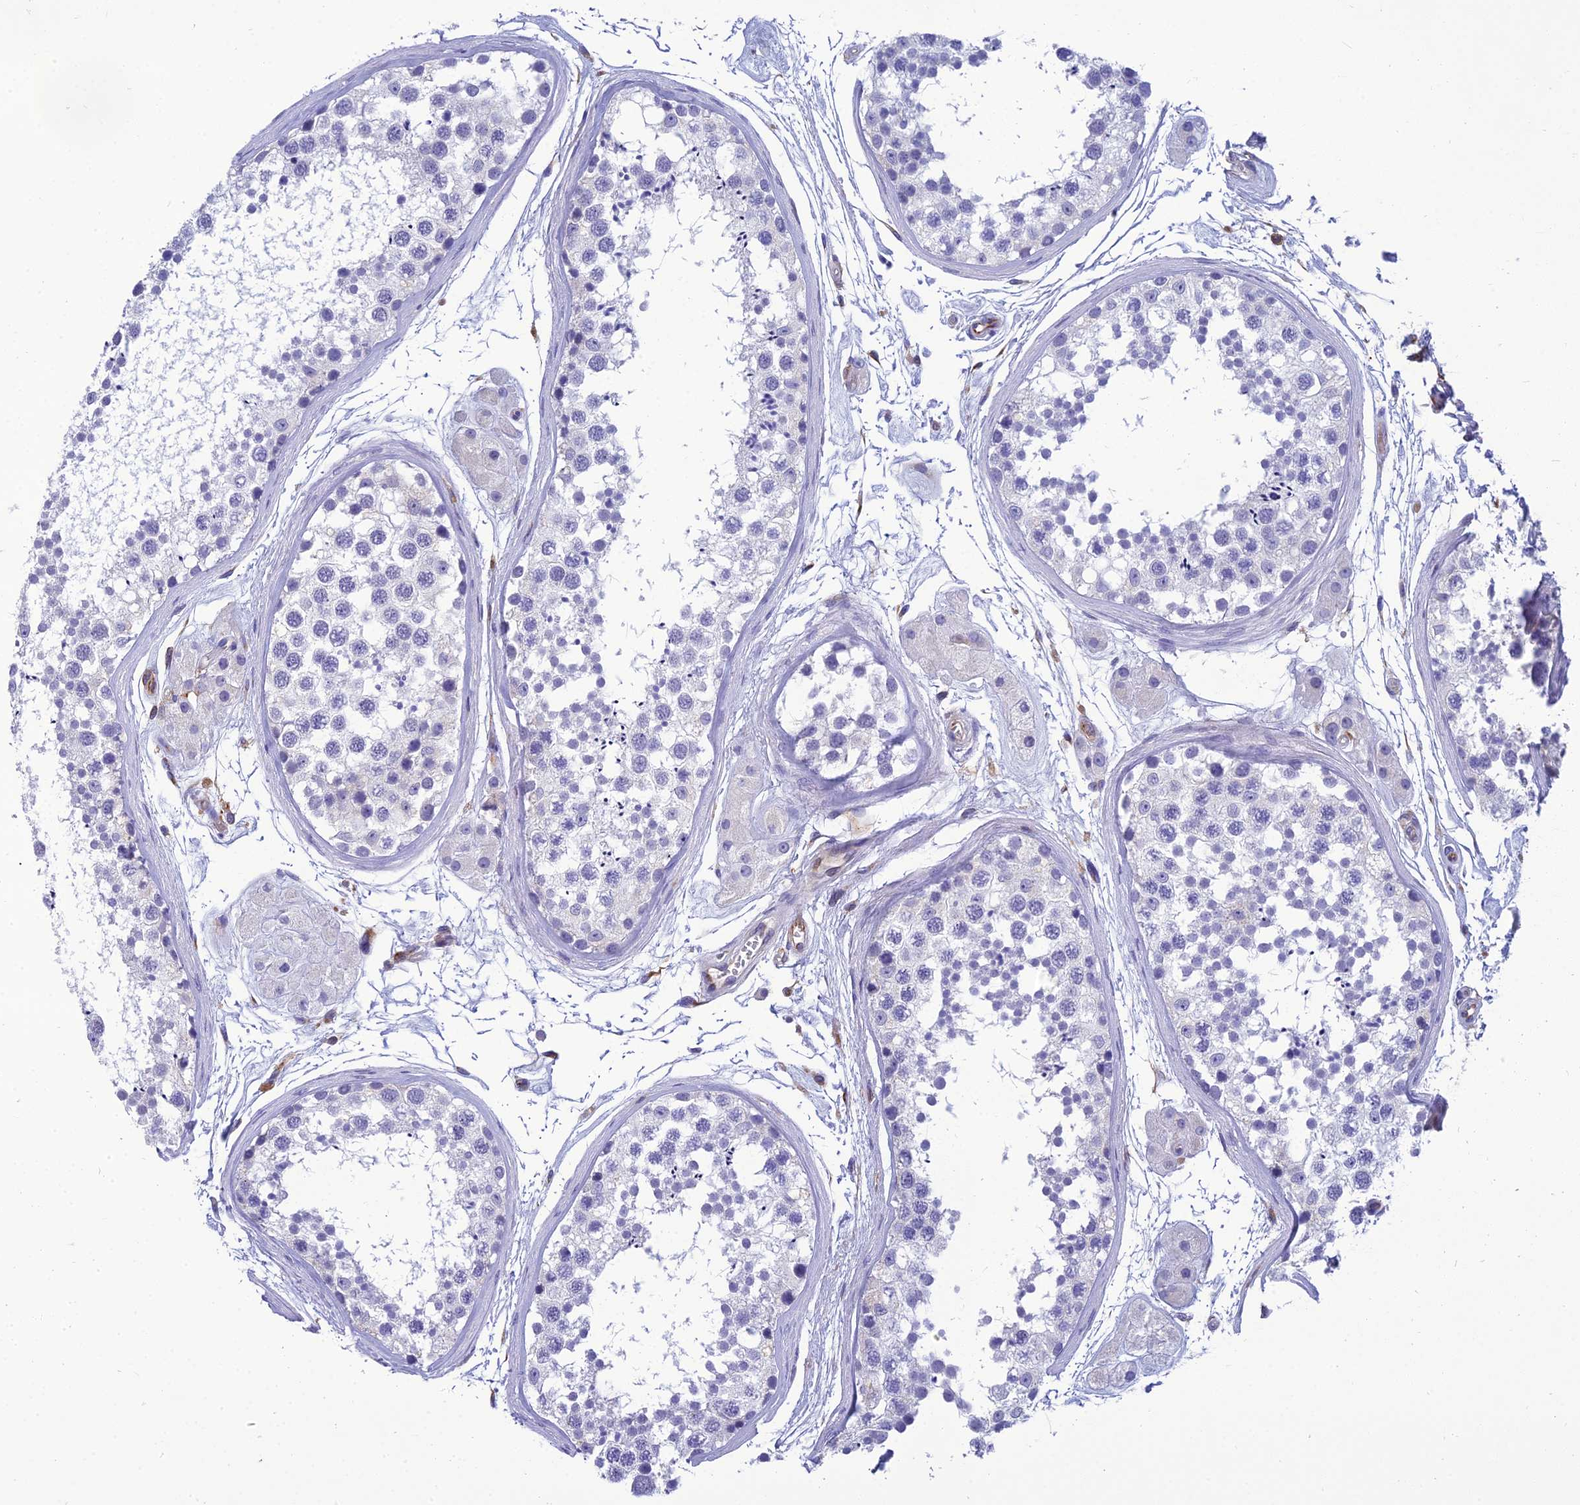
{"staining": {"intensity": "negative", "quantity": "none", "location": "none"}, "tissue": "testis", "cell_type": "Cells in seminiferous ducts", "image_type": "normal", "snomed": [{"axis": "morphology", "description": "Normal tissue, NOS"}, {"axis": "topography", "description": "Testis"}], "caption": "Immunohistochemistry (IHC) image of benign testis: human testis stained with DAB (3,3'-diaminobenzidine) displays no significant protein positivity in cells in seminiferous ducts. Brightfield microscopy of immunohistochemistry (IHC) stained with DAB (brown) and hematoxylin (blue), captured at high magnification.", "gene": "PPP1R18", "patient": {"sex": "male", "age": 56}}